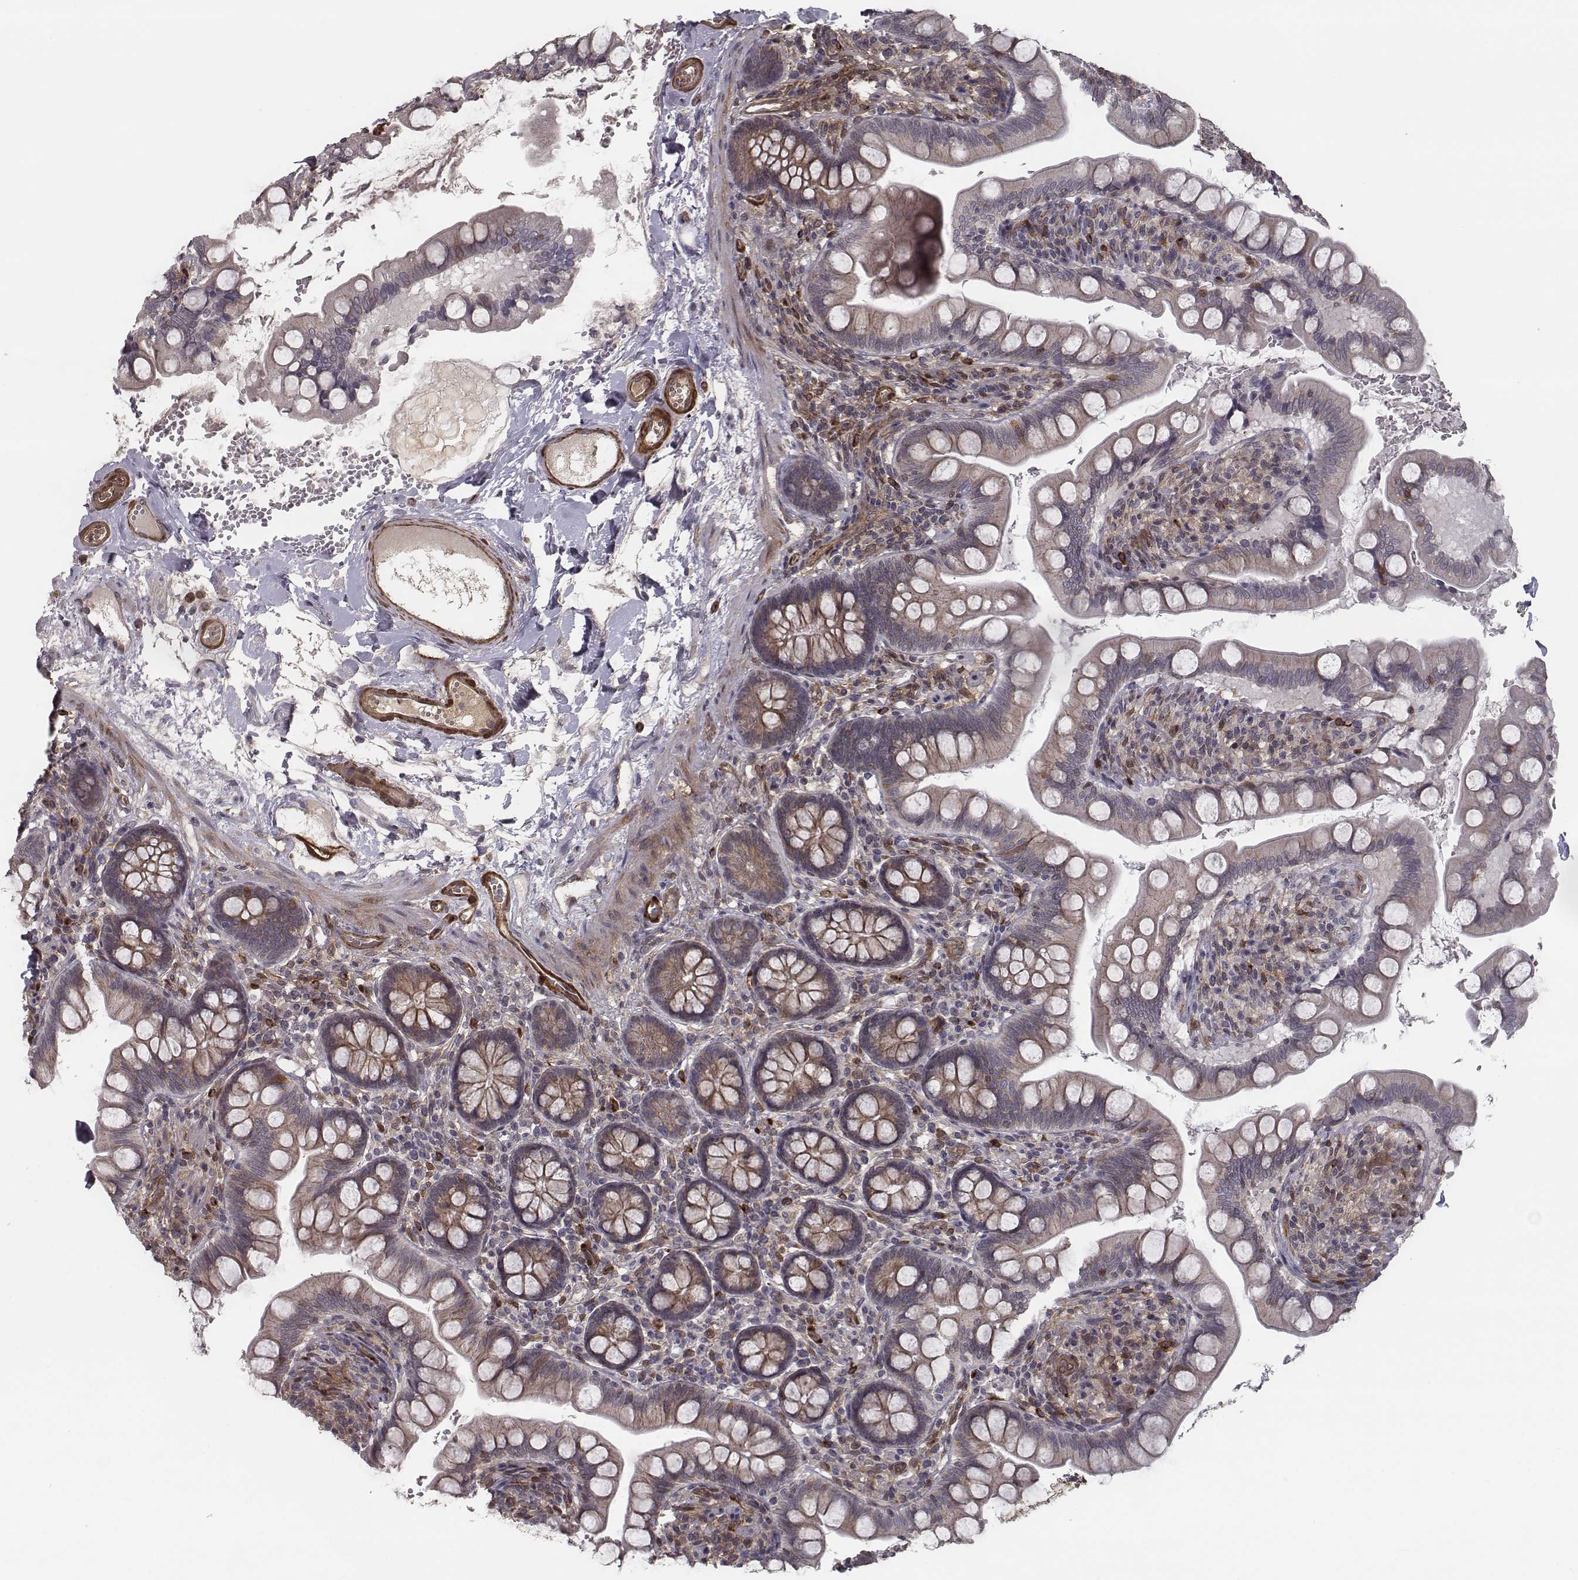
{"staining": {"intensity": "moderate", "quantity": "<25%", "location": "cytoplasmic/membranous"}, "tissue": "small intestine", "cell_type": "Glandular cells", "image_type": "normal", "snomed": [{"axis": "morphology", "description": "Normal tissue, NOS"}, {"axis": "topography", "description": "Small intestine"}], "caption": "This image reveals immunohistochemistry (IHC) staining of normal human small intestine, with low moderate cytoplasmic/membranous positivity in about <25% of glandular cells.", "gene": "ISYNA1", "patient": {"sex": "female", "age": 56}}